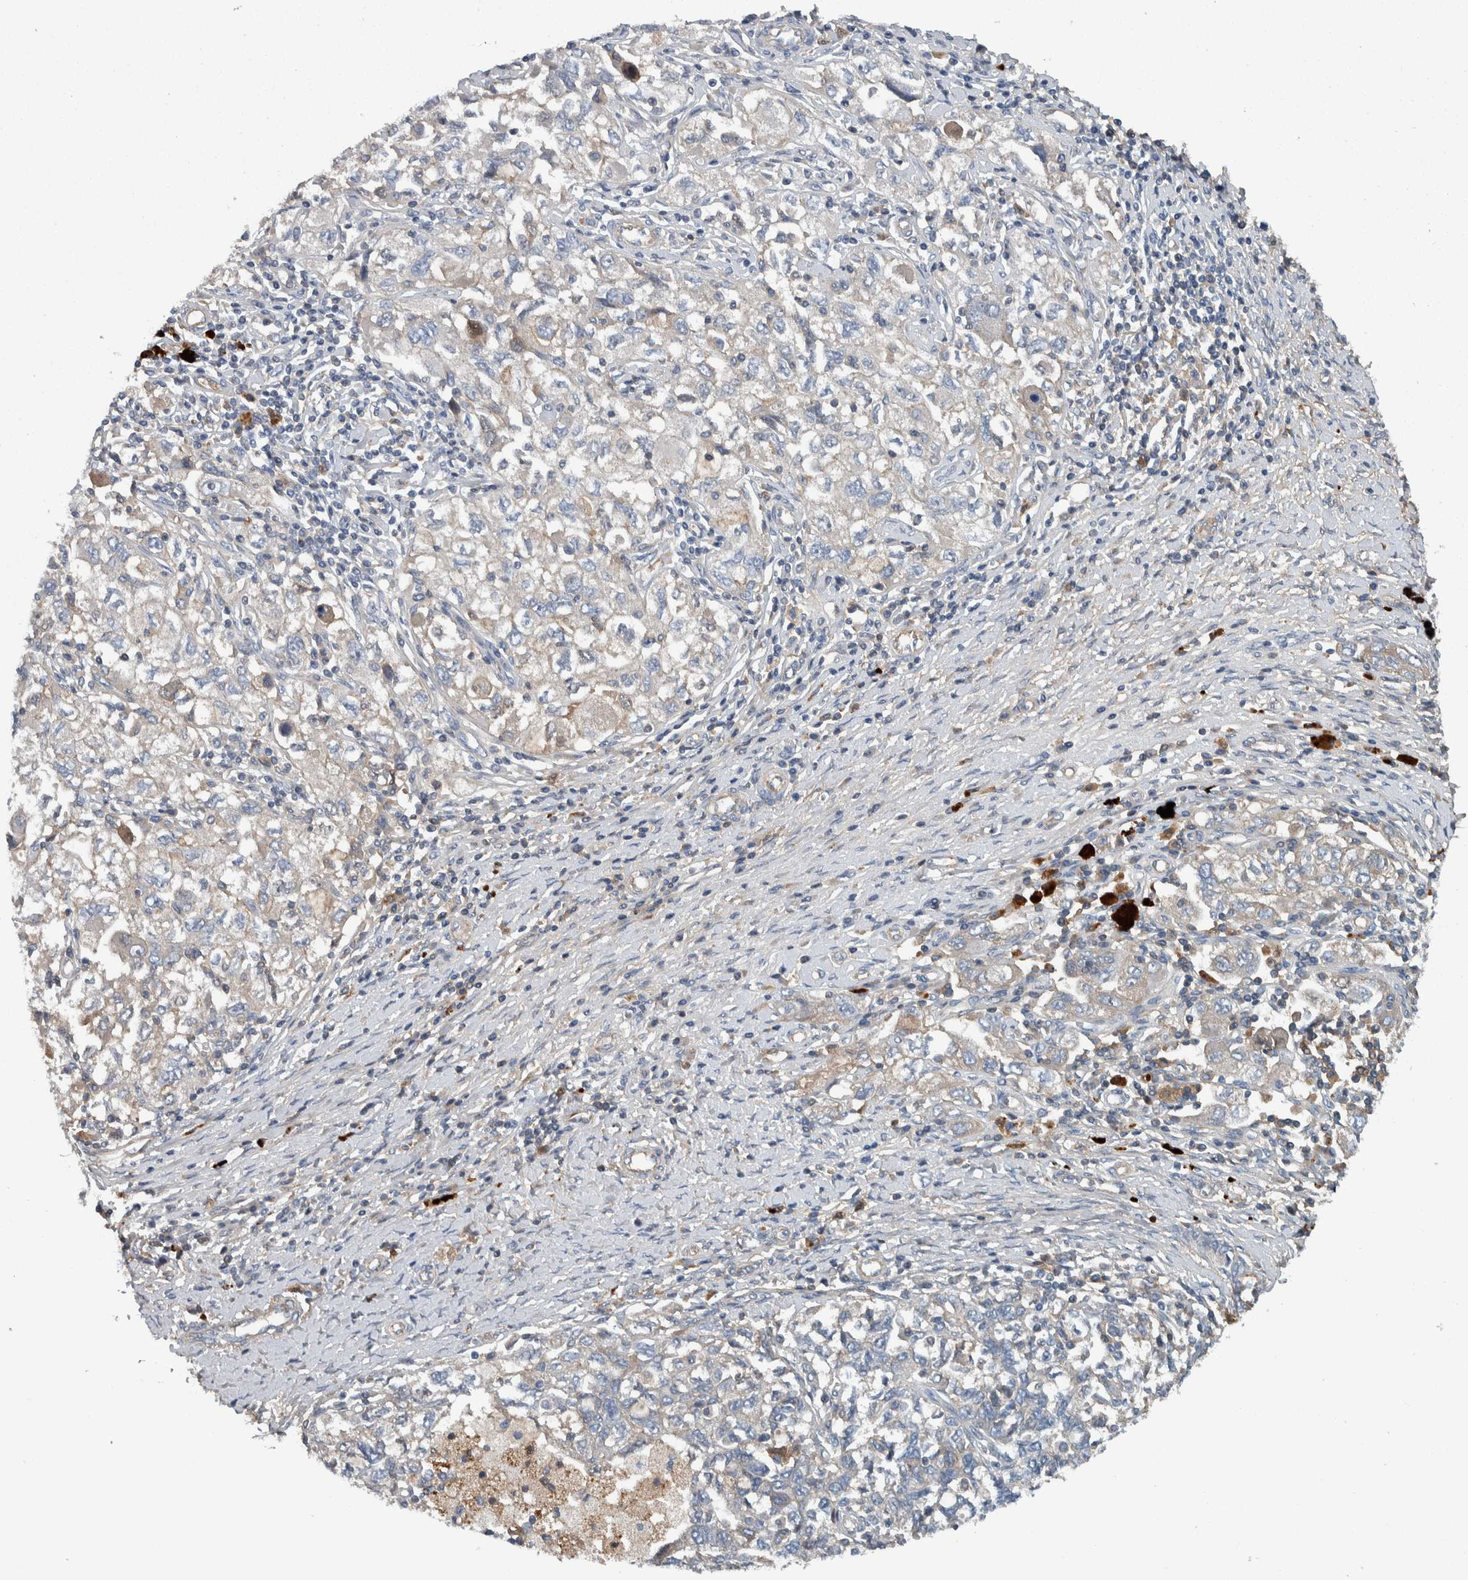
{"staining": {"intensity": "weak", "quantity": "<25%", "location": "cytoplasmic/membranous"}, "tissue": "ovarian cancer", "cell_type": "Tumor cells", "image_type": "cancer", "snomed": [{"axis": "morphology", "description": "Carcinoma, NOS"}, {"axis": "morphology", "description": "Cystadenocarcinoma, serous, NOS"}, {"axis": "topography", "description": "Ovary"}], "caption": "This is an immunohistochemistry image of ovarian cancer (serous cystadenocarcinoma). There is no staining in tumor cells.", "gene": "SERPINC1", "patient": {"sex": "female", "age": 69}}